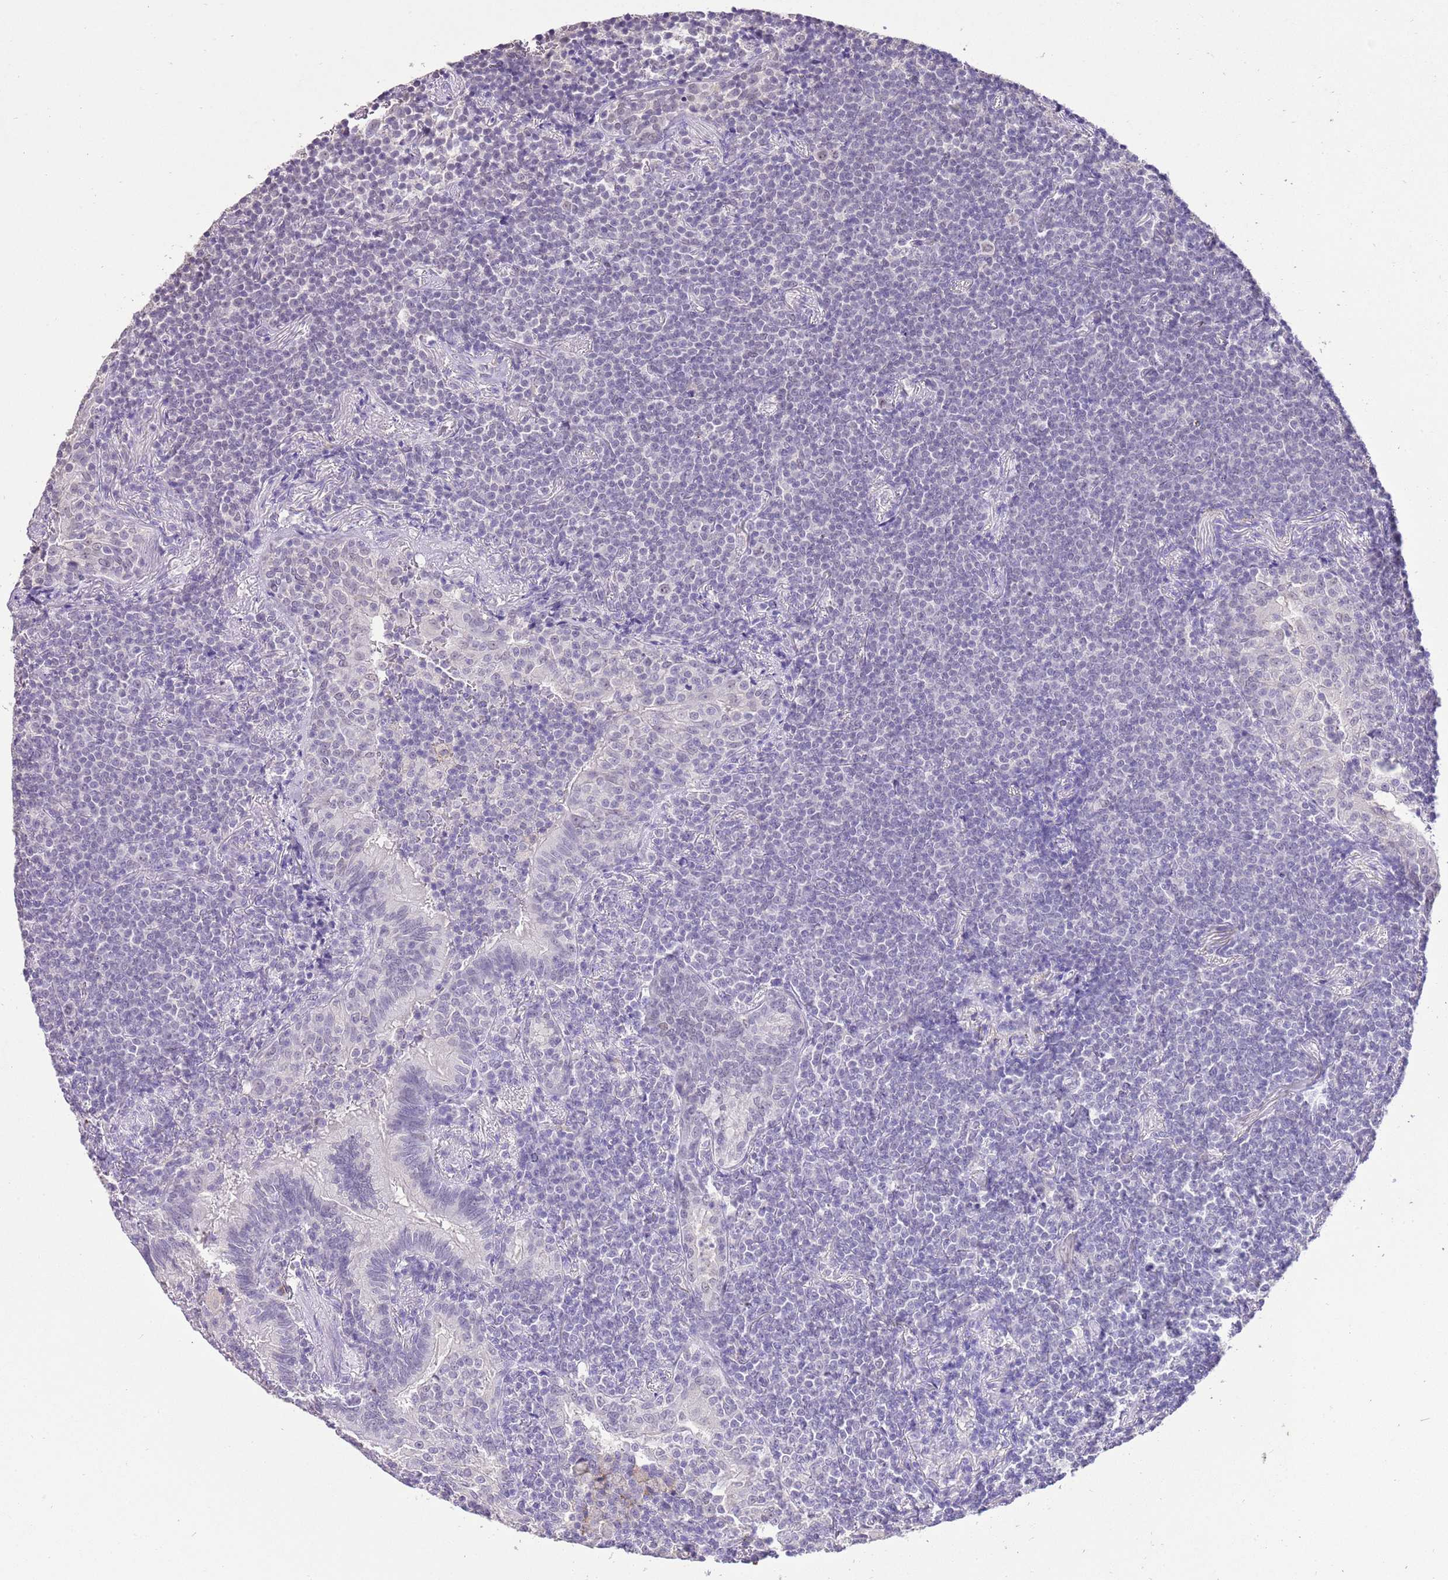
{"staining": {"intensity": "negative", "quantity": "none", "location": "none"}, "tissue": "lymphoma", "cell_type": "Tumor cells", "image_type": "cancer", "snomed": [{"axis": "morphology", "description": "Malignant lymphoma, non-Hodgkin's type, Low grade"}, {"axis": "topography", "description": "Lung"}], "caption": "Human low-grade malignant lymphoma, non-Hodgkin's type stained for a protein using immunohistochemistry (IHC) demonstrates no staining in tumor cells.", "gene": "IZUMO4", "patient": {"sex": "female", "age": 71}}